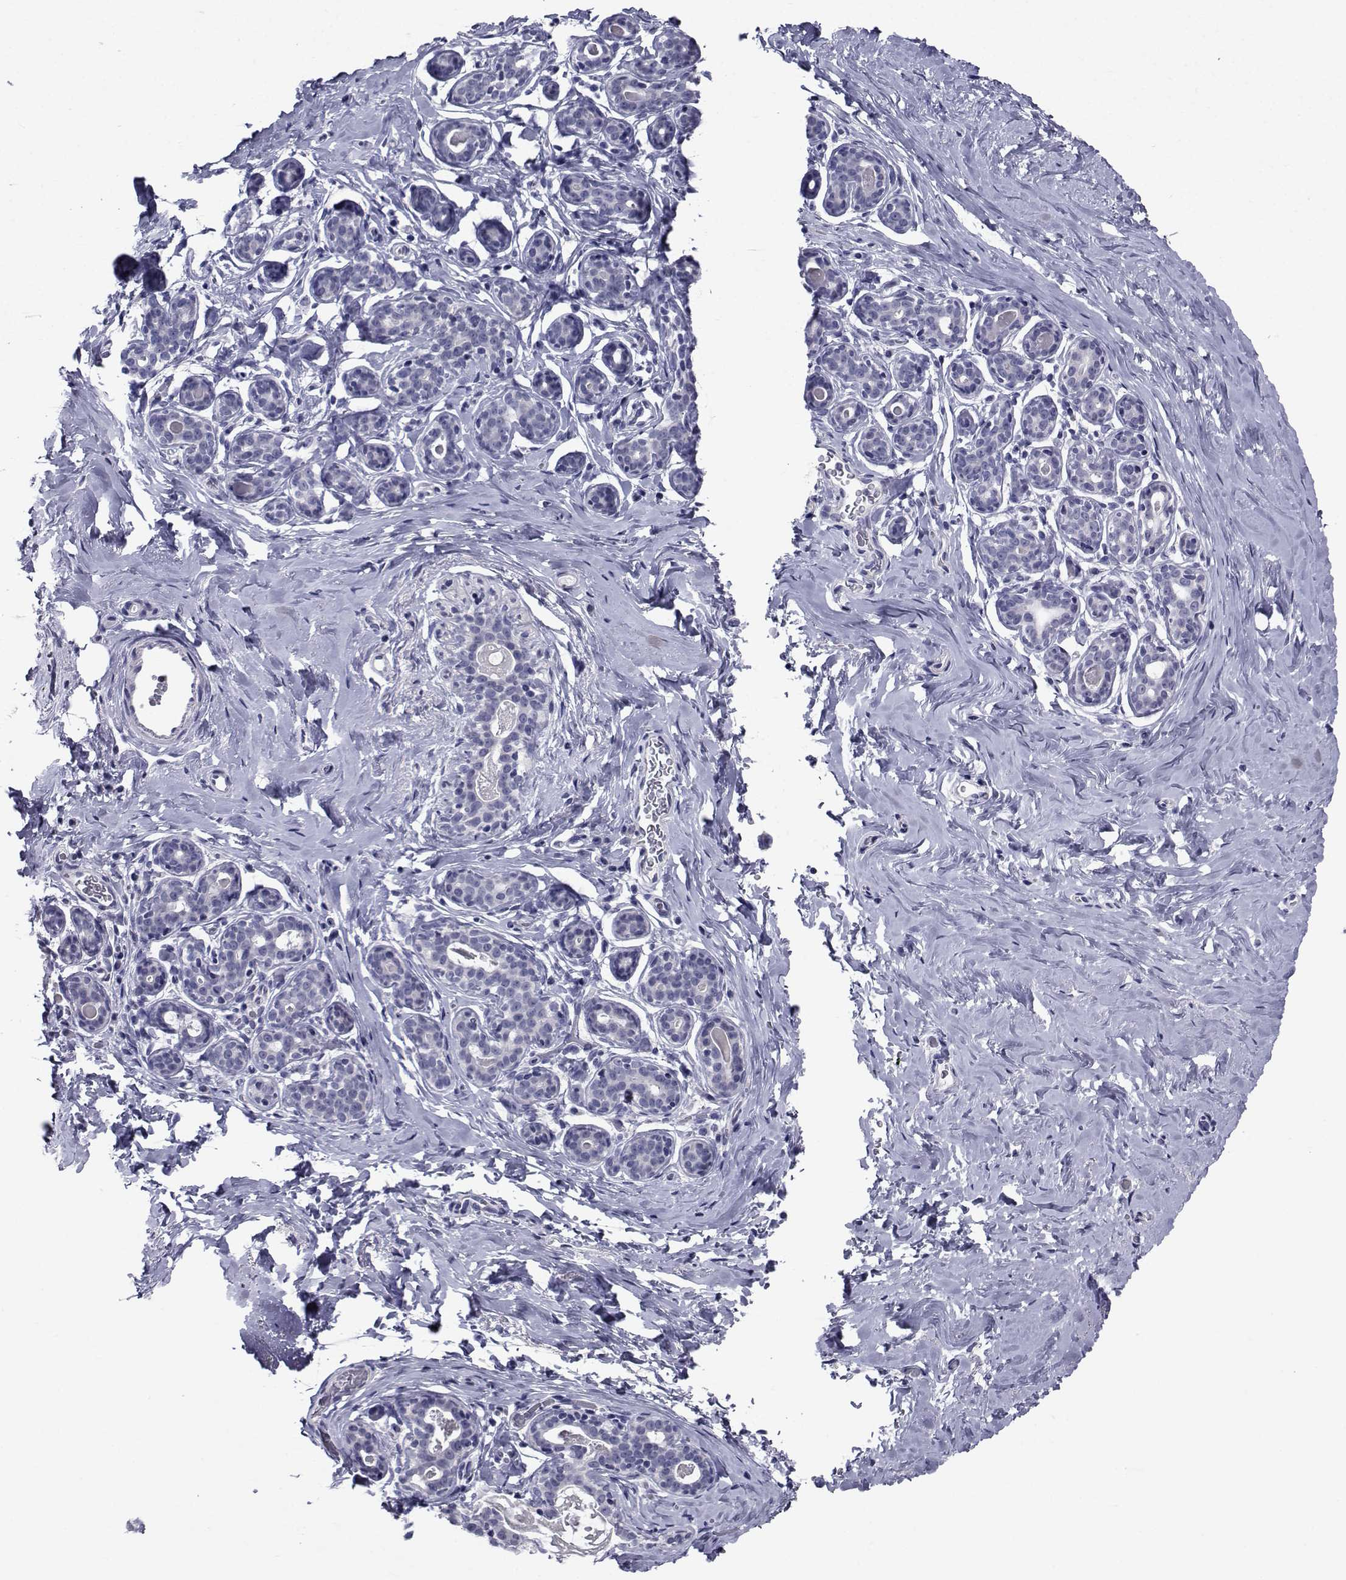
{"staining": {"intensity": "negative", "quantity": "none", "location": "none"}, "tissue": "breast", "cell_type": "Adipocytes", "image_type": "normal", "snomed": [{"axis": "morphology", "description": "Normal tissue, NOS"}, {"axis": "topography", "description": "Skin"}, {"axis": "topography", "description": "Breast"}], "caption": "Immunohistochemical staining of normal breast reveals no significant positivity in adipocytes. (DAB (3,3'-diaminobenzidine) IHC, high magnification).", "gene": "CHRNA1", "patient": {"sex": "female", "age": 43}}